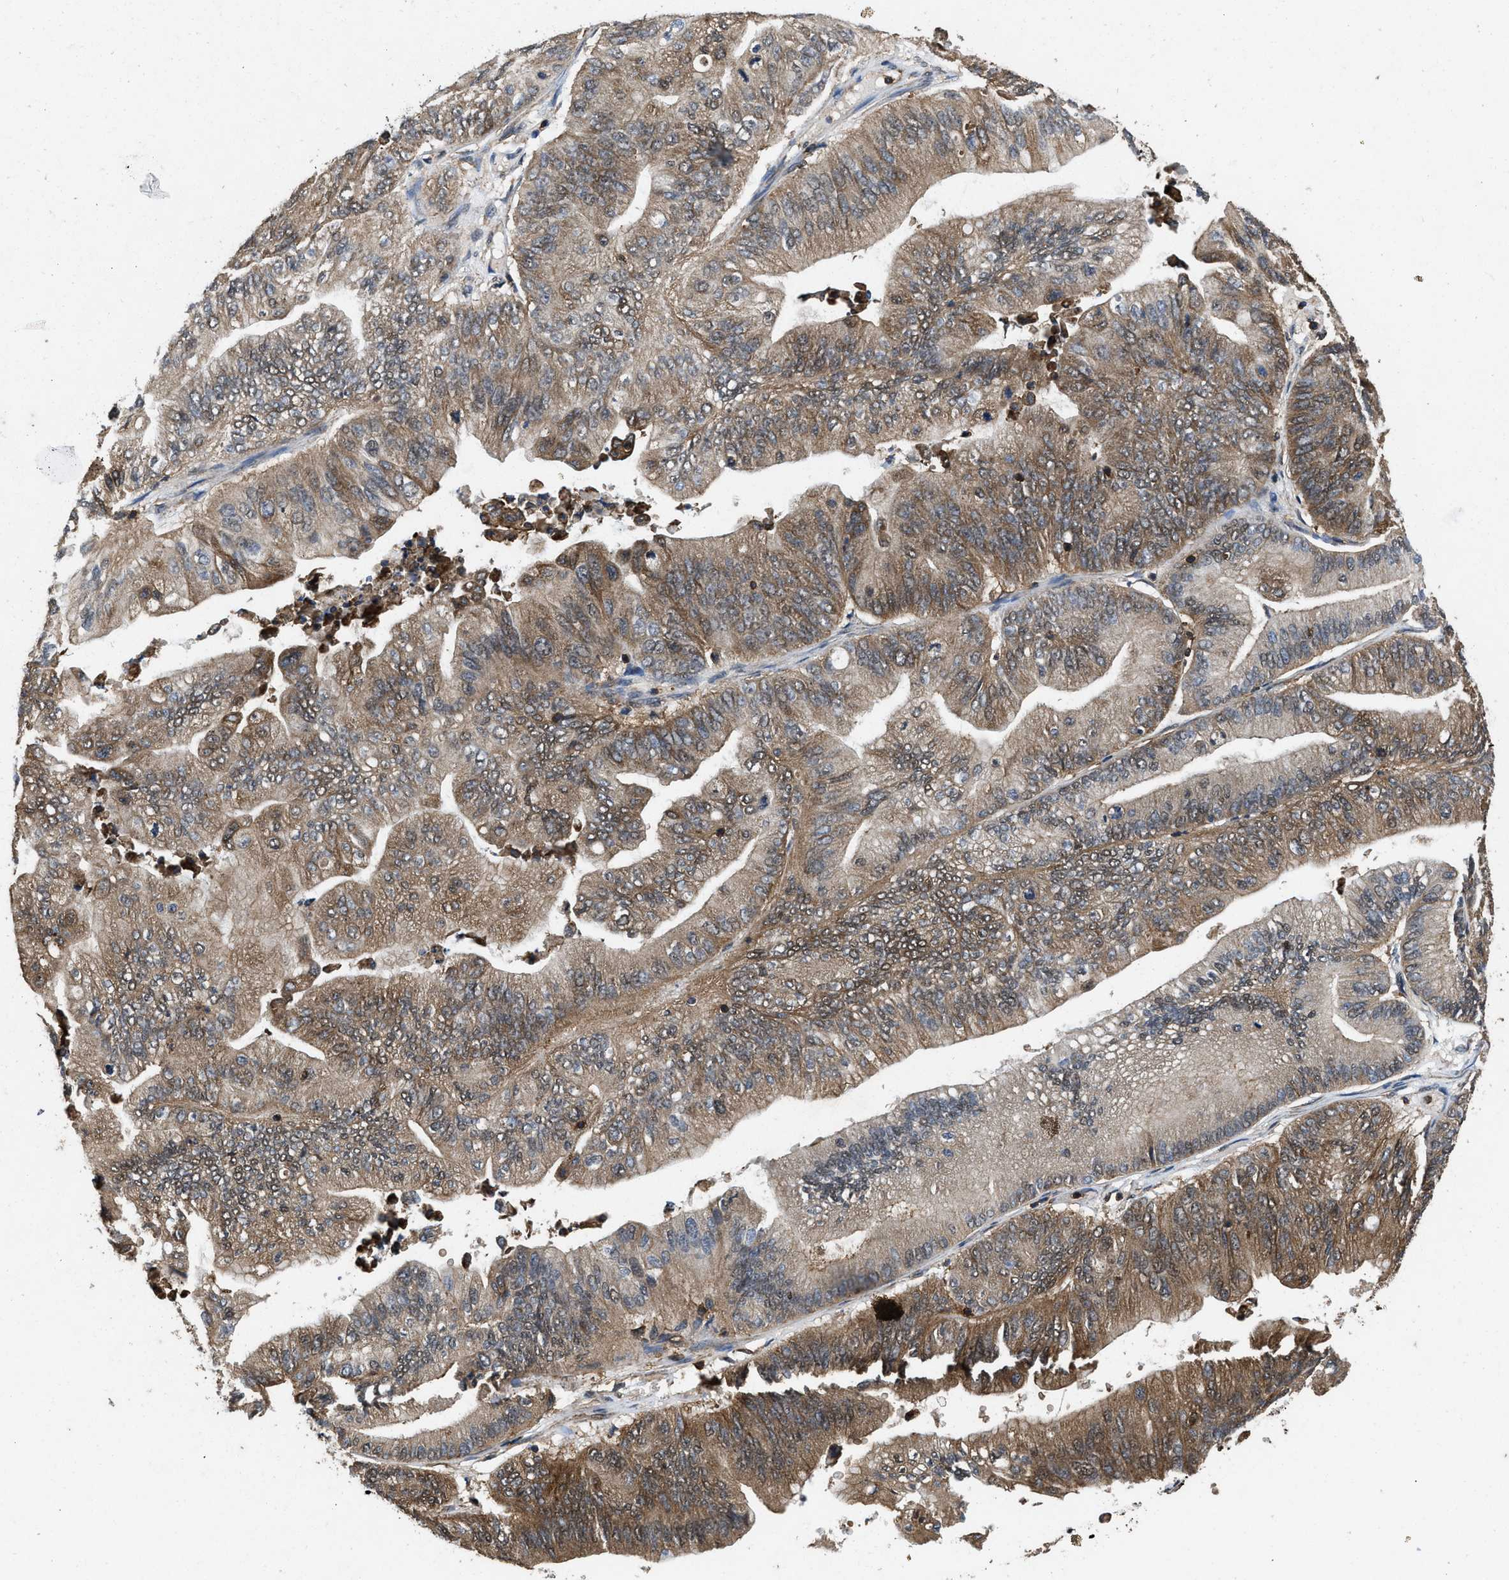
{"staining": {"intensity": "moderate", "quantity": ">75%", "location": "cytoplasmic/membranous"}, "tissue": "ovarian cancer", "cell_type": "Tumor cells", "image_type": "cancer", "snomed": [{"axis": "morphology", "description": "Cystadenocarcinoma, mucinous, NOS"}, {"axis": "topography", "description": "Ovary"}], "caption": "Ovarian cancer (mucinous cystadenocarcinoma) tissue demonstrates moderate cytoplasmic/membranous expression in about >75% of tumor cells, visualized by immunohistochemistry. The staining is performed using DAB (3,3'-diaminobenzidine) brown chromogen to label protein expression. The nuclei are counter-stained blue using hematoxylin.", "gene": "LINGO2", "patient": {"sex": "female", "age": 61}}